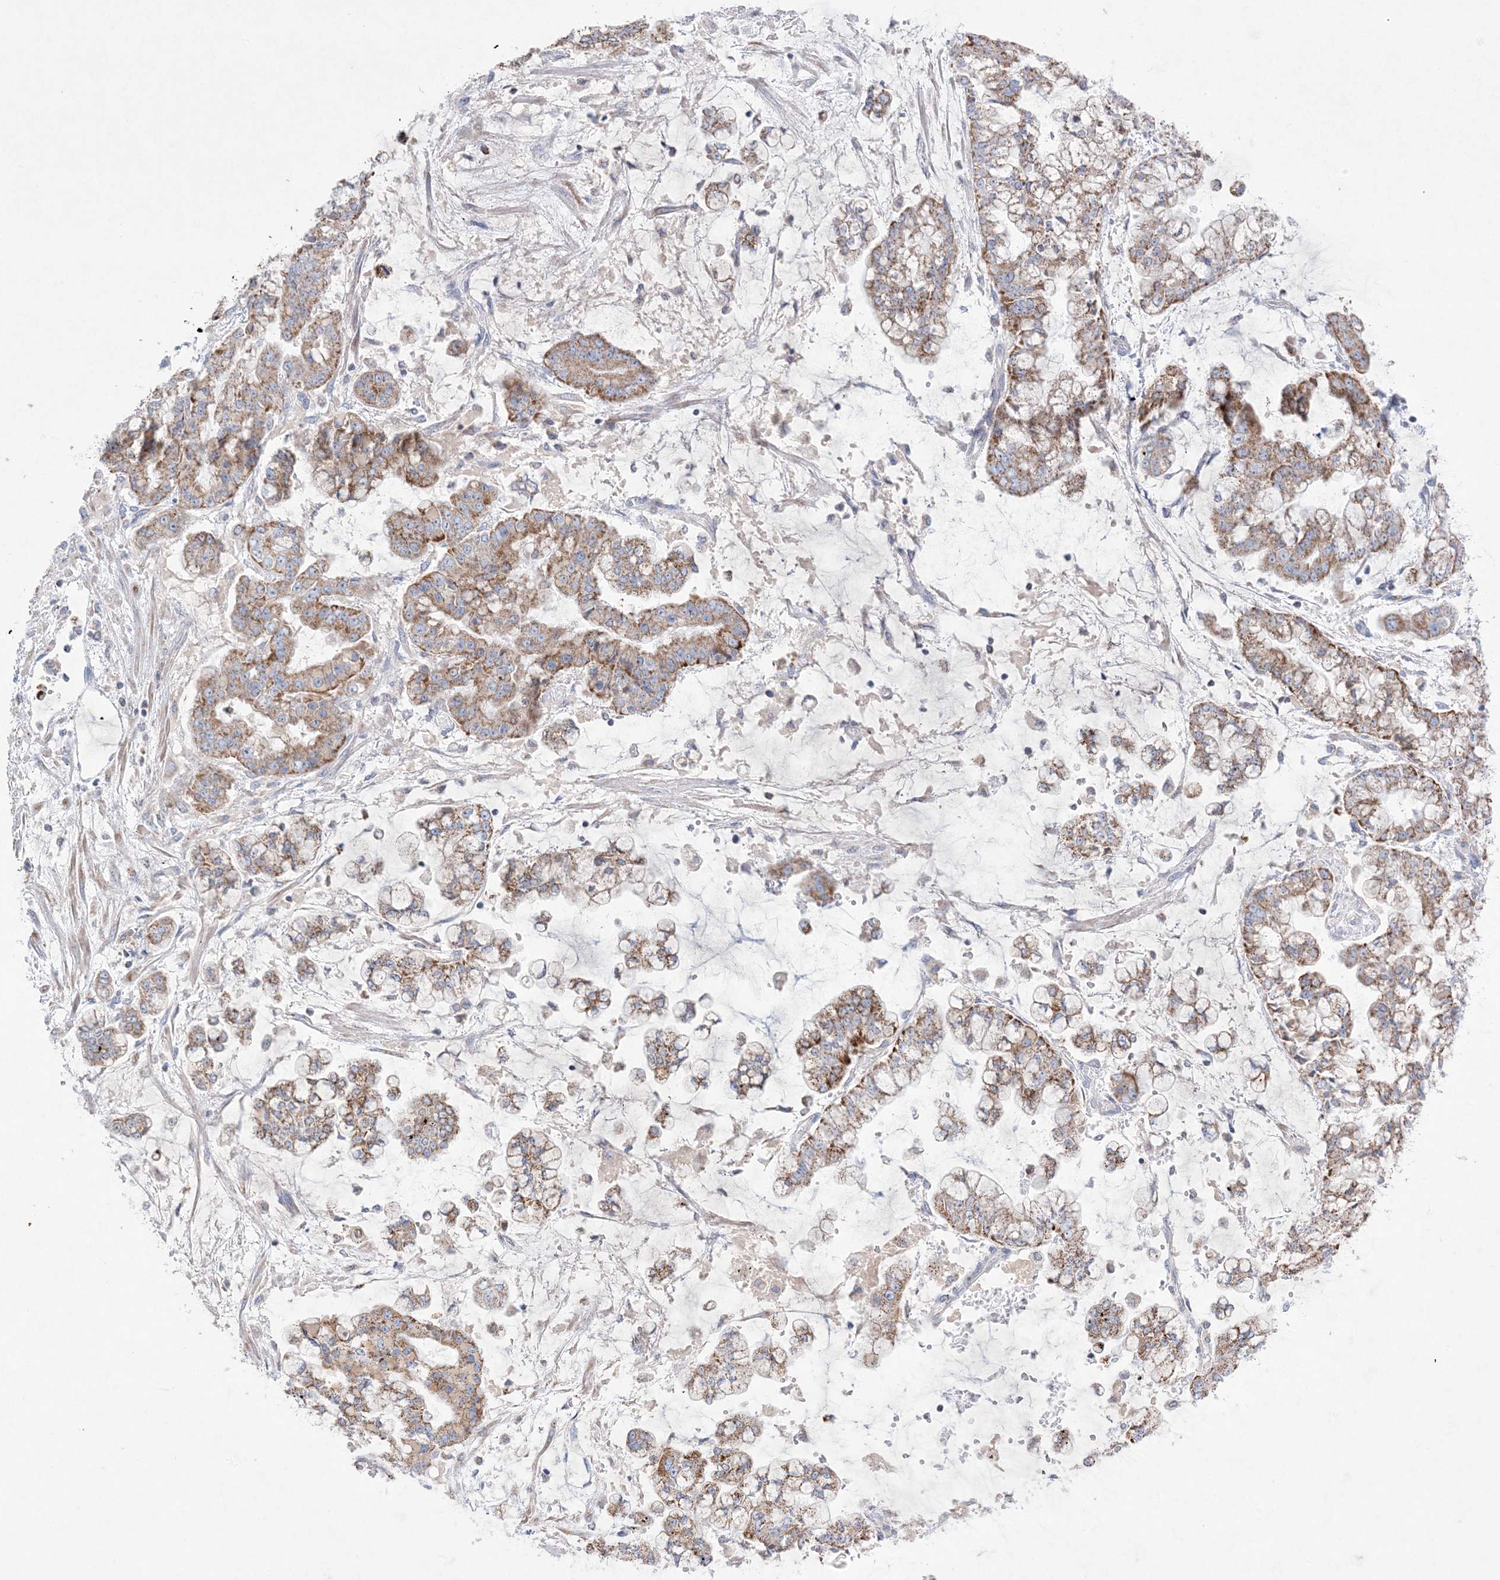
{"staining": {"intensity": "moderate", "quantity": ">75%", "location": "cytoplasmic/membranous"}, "tissue": "stomach cancer", "cell_type": "Tumor cells", "image_type": "cancer", "snomed": [{"axis": "morphology", "description": "Normal tissue, NOS"}, {"axis": "morphology", "description": "Adenocarcinoma, NOS"}, {"axis": "topography", "description": "Stomach, upper"}, {"axis": "topography", "description": "Stomach"}], "caption": "Moderate cytoplasmic/membranous staining for a protein is present in about >75% of tumor cells of adenocarcinoma (stomach) using IHC.", "gene": "KCTD6", "patient": {"sex": "male", "age": 76}}